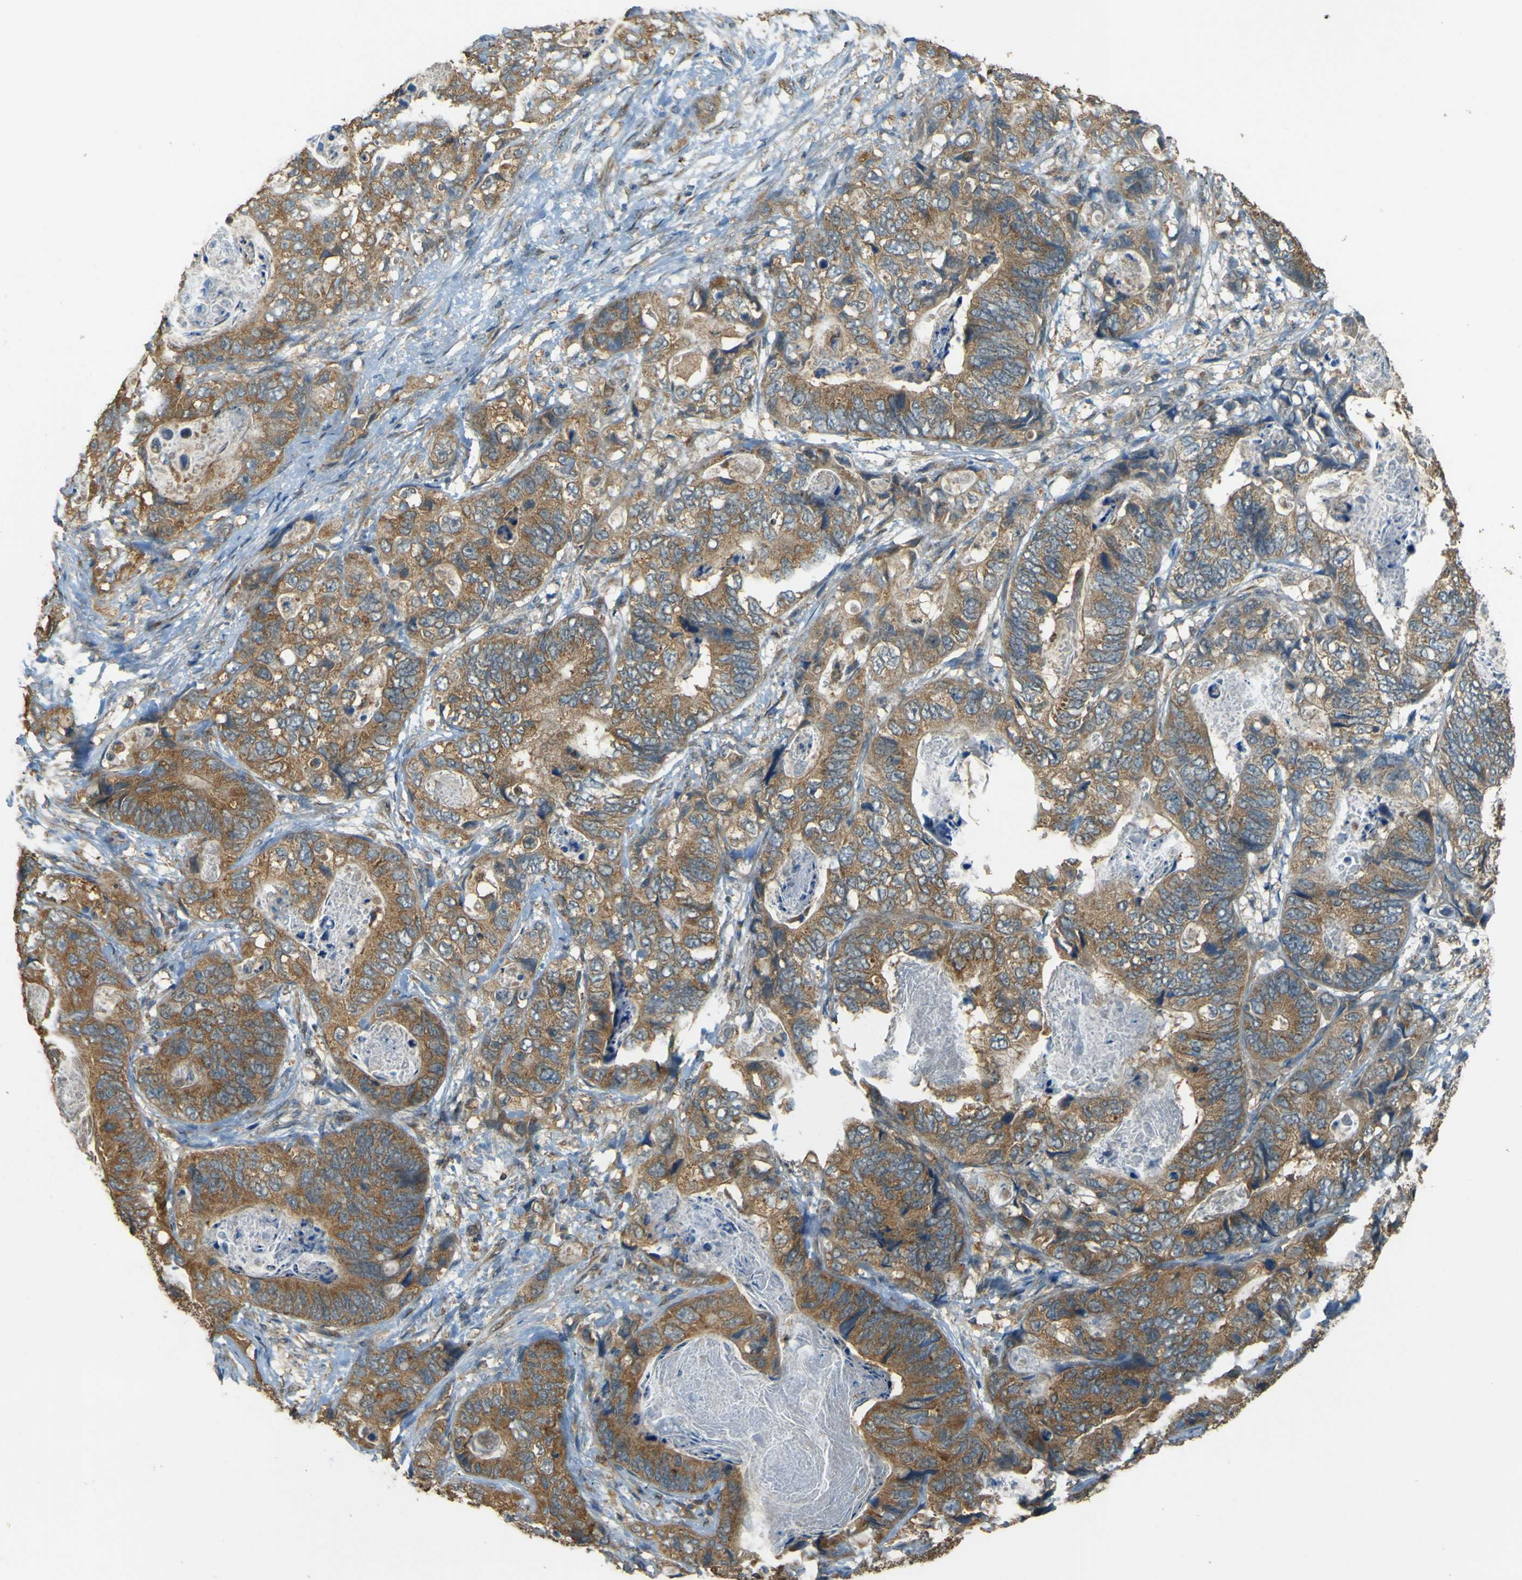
{"staining": {"intensity": "moderate", "quantity": ">75%", "location": "cytoplasmic/membranous"}, "tissue": "stomach cancer", "cell_type": "Tumor cells", "image_type": "cancer", "snomed": [{"axis": "morphology", "description": "Adenocarcinoma, NOS"}, {"axis": "topography", "description": "Stomach"}], "caption": "Approximately >75% of tumor cells in human adenocarcinoma (stomach) show moderate cytoplasmic/membranous protein expression as visualized by brown immunohistochemical staining.", "gene": "GOLGA1", "patient": {"sex": "female", "age": 89}}